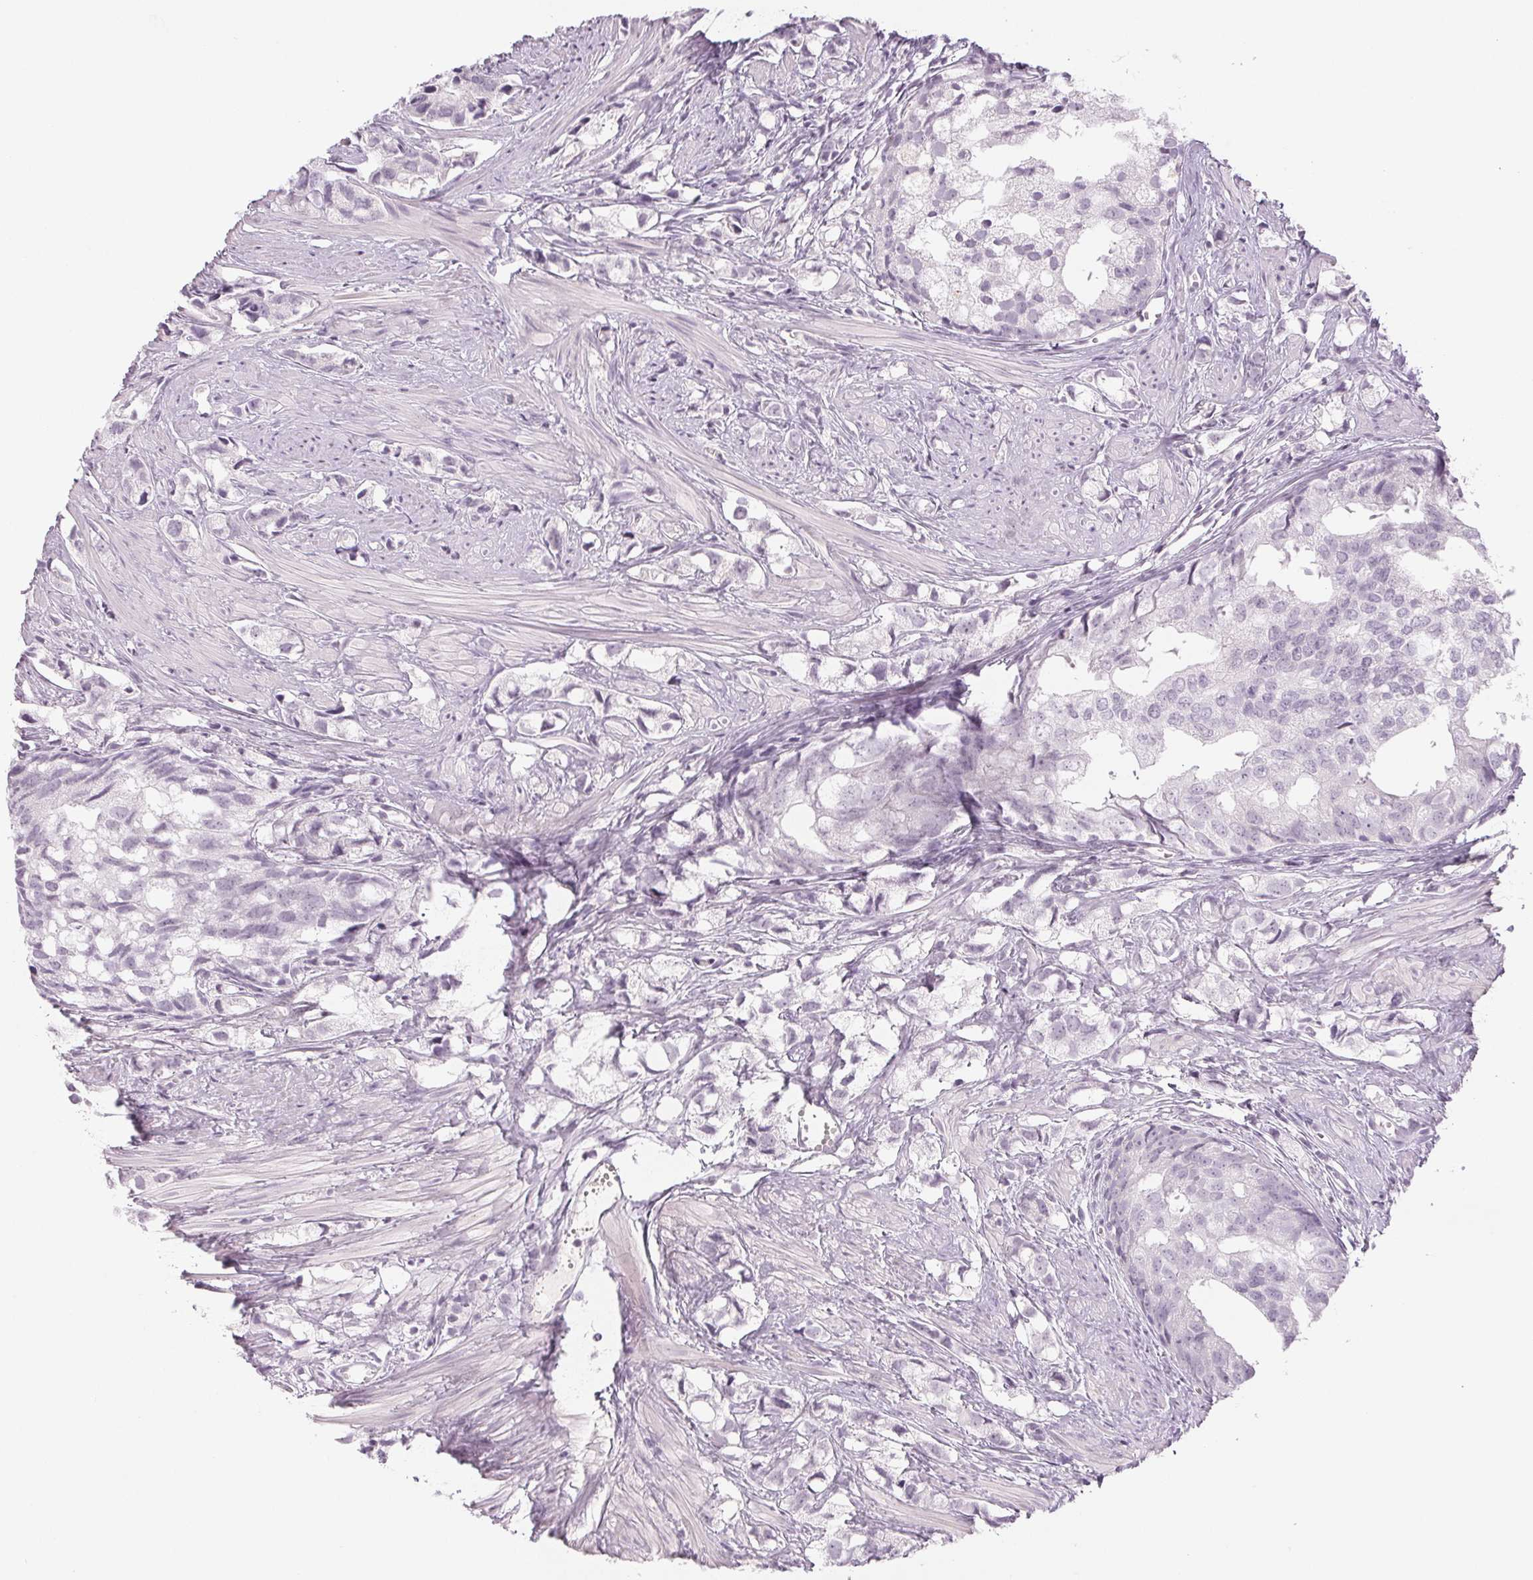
{"staining": {"intensity": "negative", "quantity": "none", "location": "none"}, "tissue": "prostate cancer", "cell_type": "Tumor cells", "image_type": "cancer", "snomed": [{"axis": "morphology", "description": "Adenocarcinoma, High grade"}, {"axis": "topography", "description": "Prostate"}], "caption": "Immunohistochemistry image of neoplastic tissue: prostate cancer stained with DAB shows no significant protein staining in tumor cells.", "gene": "EHHADH", "patient": {"sex": "male", "age": 58}}